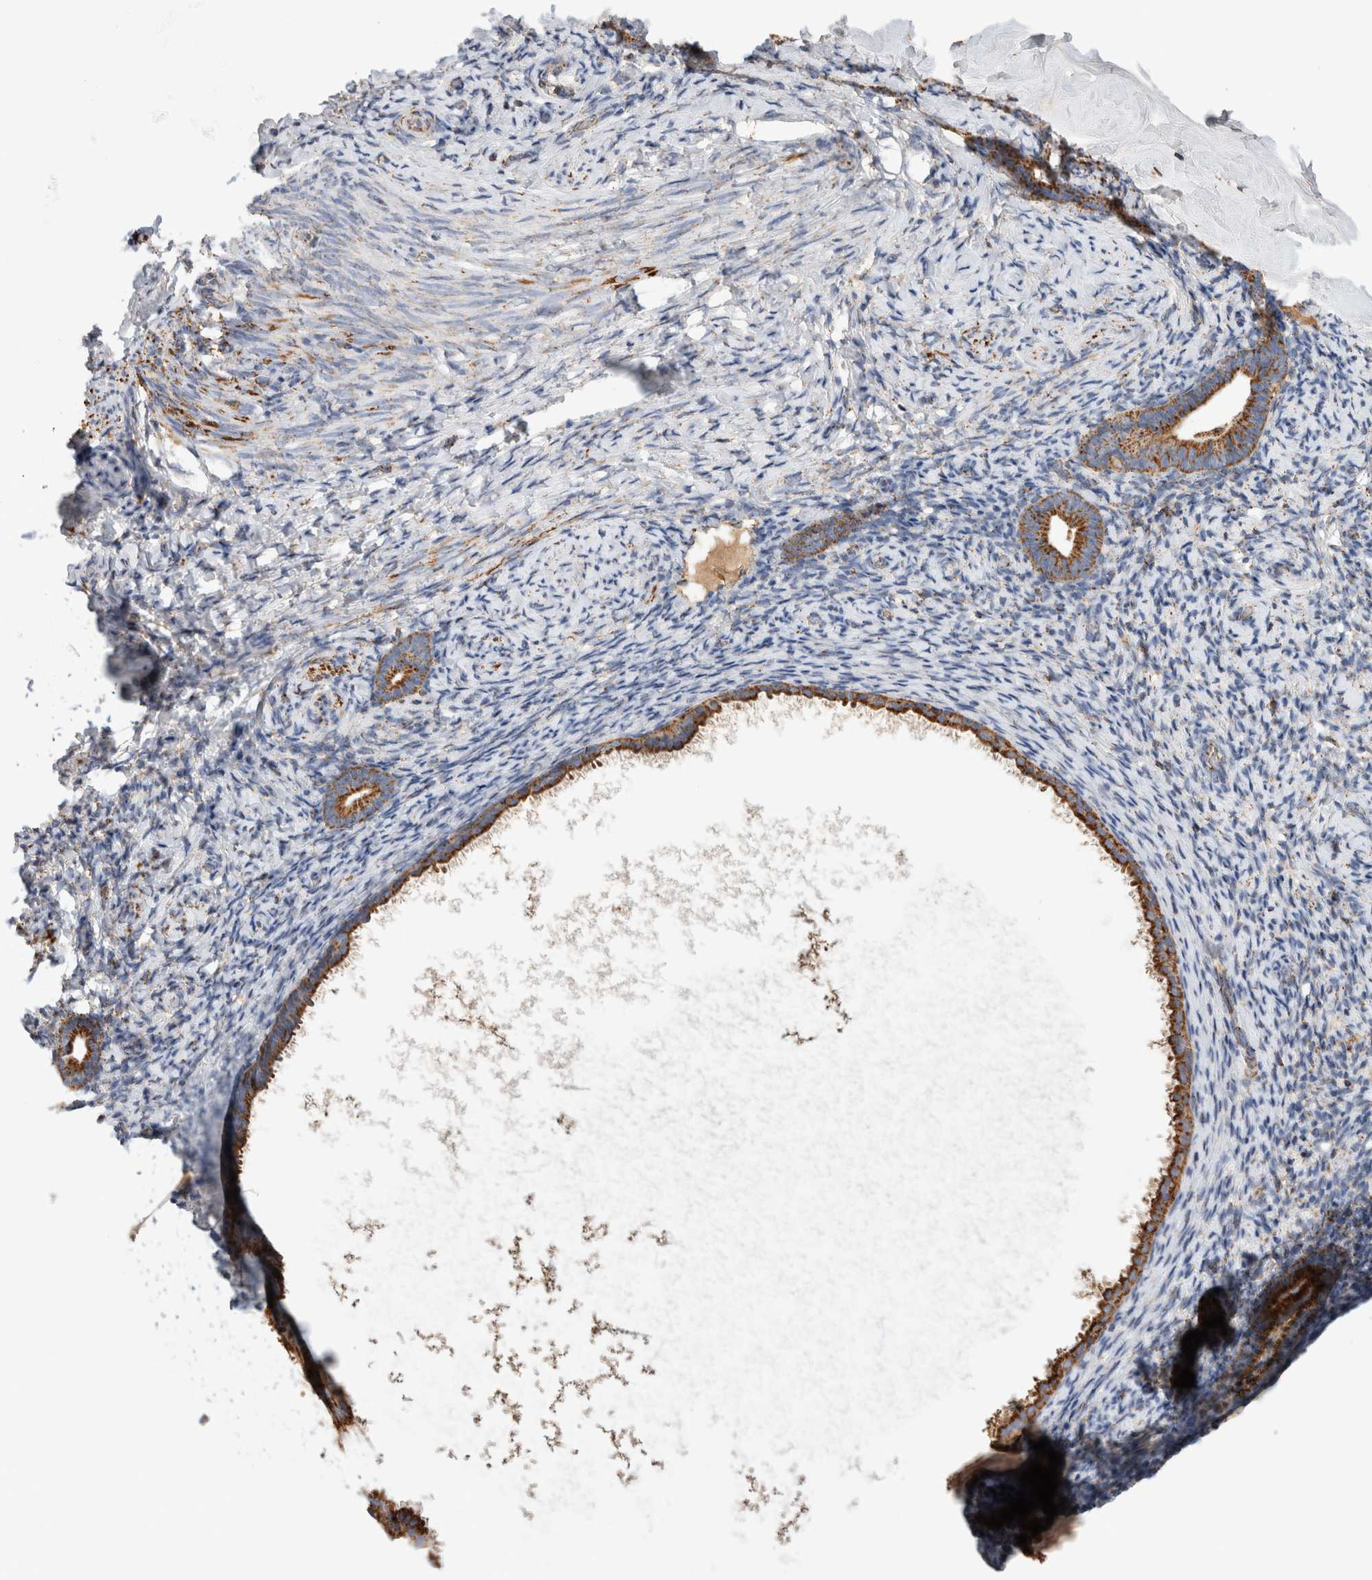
{"staining": {"intensity": "weak", "quantity": "<25%", "location": "cytoplasmic/membranous"}, "tissue": "endometrium", "cell_type": "Cells in endometrial stroma", "image_type": "normal", "snomed": [{"axis": "morphology", "description": "Normal tissue, NOS"}, {"axis": "topography", "description": "Endometrium"}], "caption": "Immunohistochemistry image of unremarkable endometrium stained for a protein (brown), which reveals no positivity in cells in endometrial stroma. The staining was performed using DAB (3,3'-diaminobenzidine) to visualize the protein expression in brown, while the nuclei were stained in blue with hematoxylin (Magnification: 20x).", "gene": "IARS2", "patient": {"sex": "female", "age": 51}}